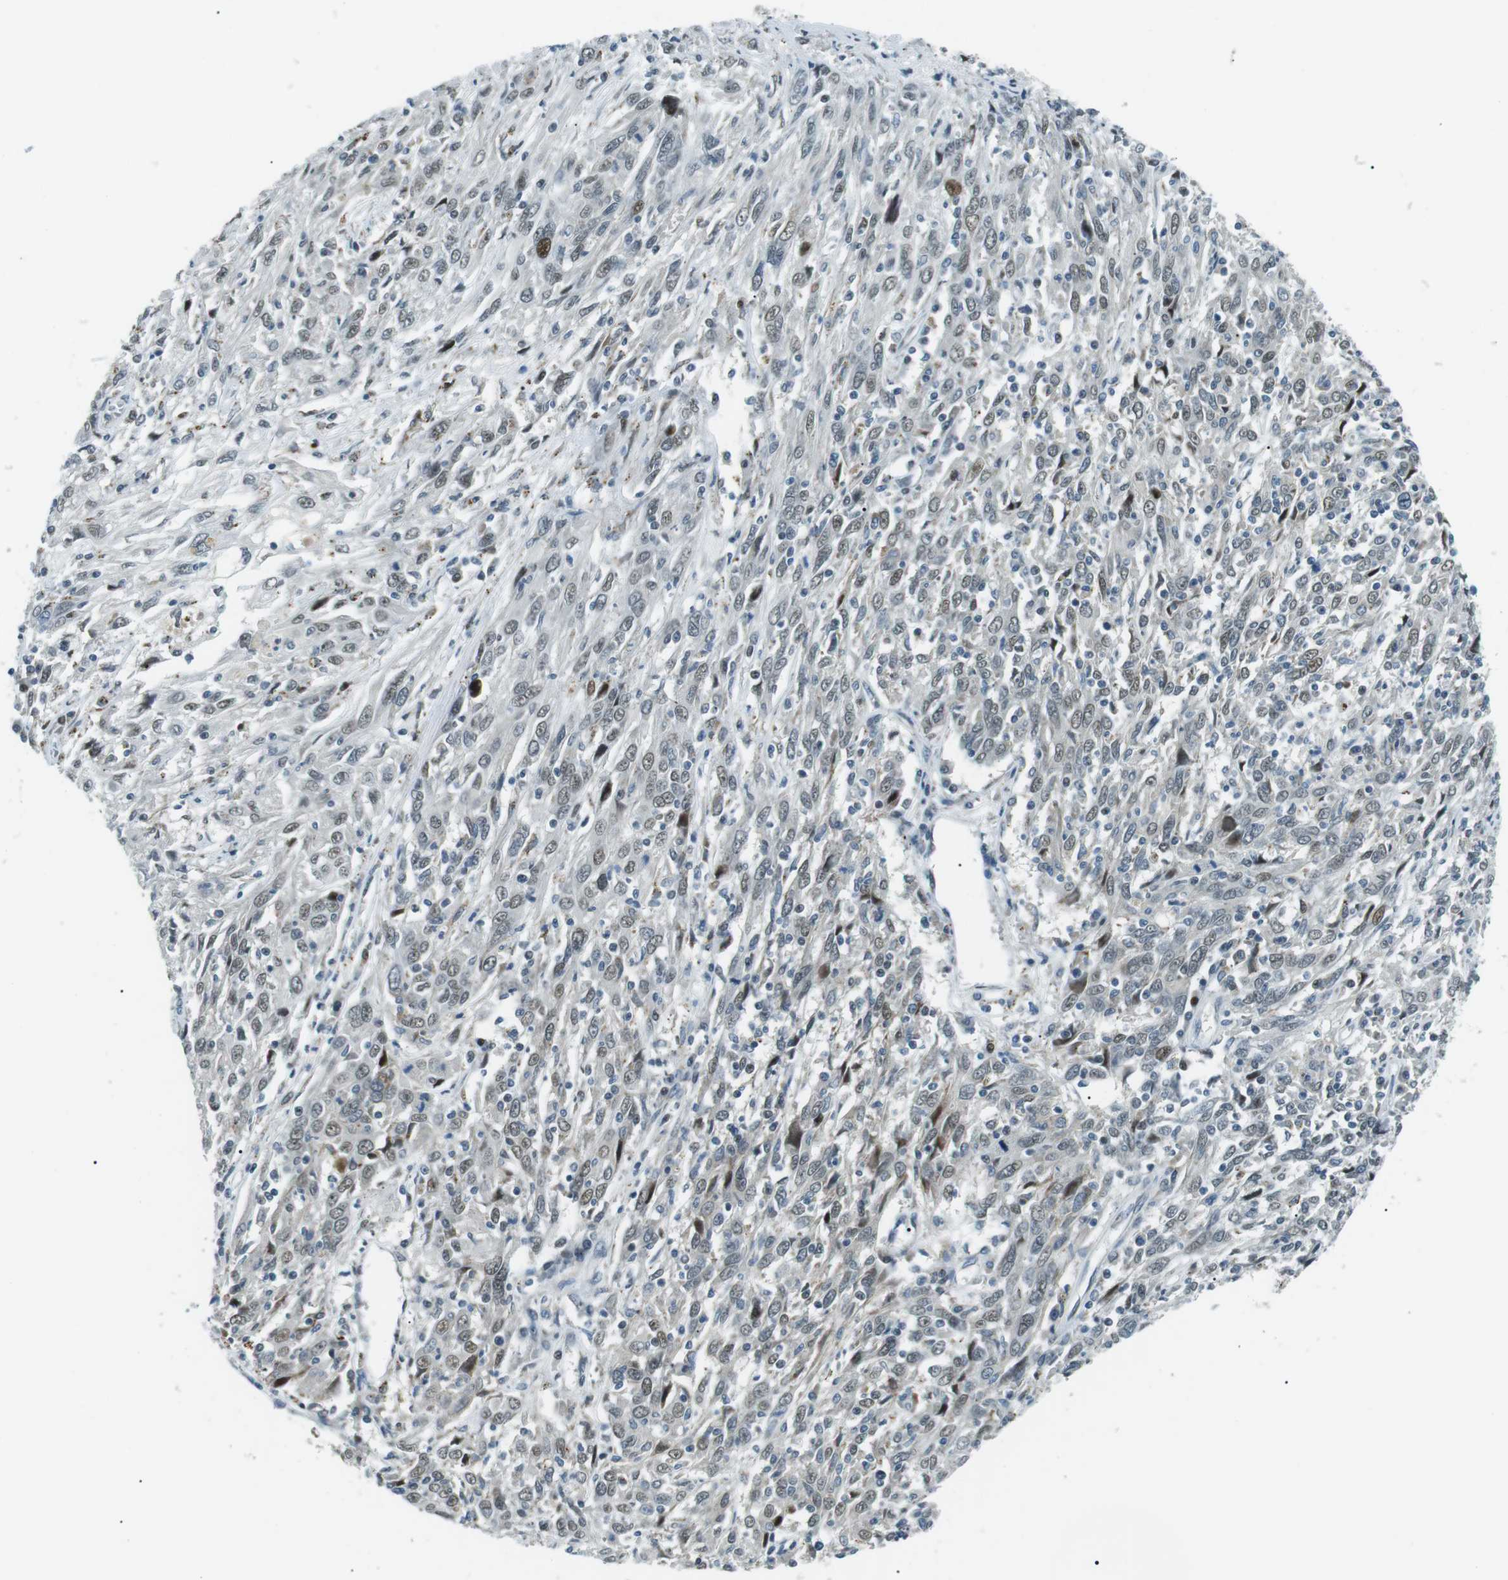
{"staining": {"intensity": "moderate", "quantity": "<25%", "location": "nuclear"}, "tissue": "cervical cancer", "cell_type": "Tumor cells", "image_type": "cancer", "snomed": [{"axis": "morphology", "description": "Squamous cell carcinoma, NOS"}, {"axis": "topography", "description": "Cervix"}], "caption": "Immunohistochemistry (DAB) staining of human cervical cancer (squamous cell carcinoma) demonstrates moderate nuclear protein positivity in approximately <25% of tumor cells.", "gene": "PJA1", "patient": {"sex": "female", "age": 46}}